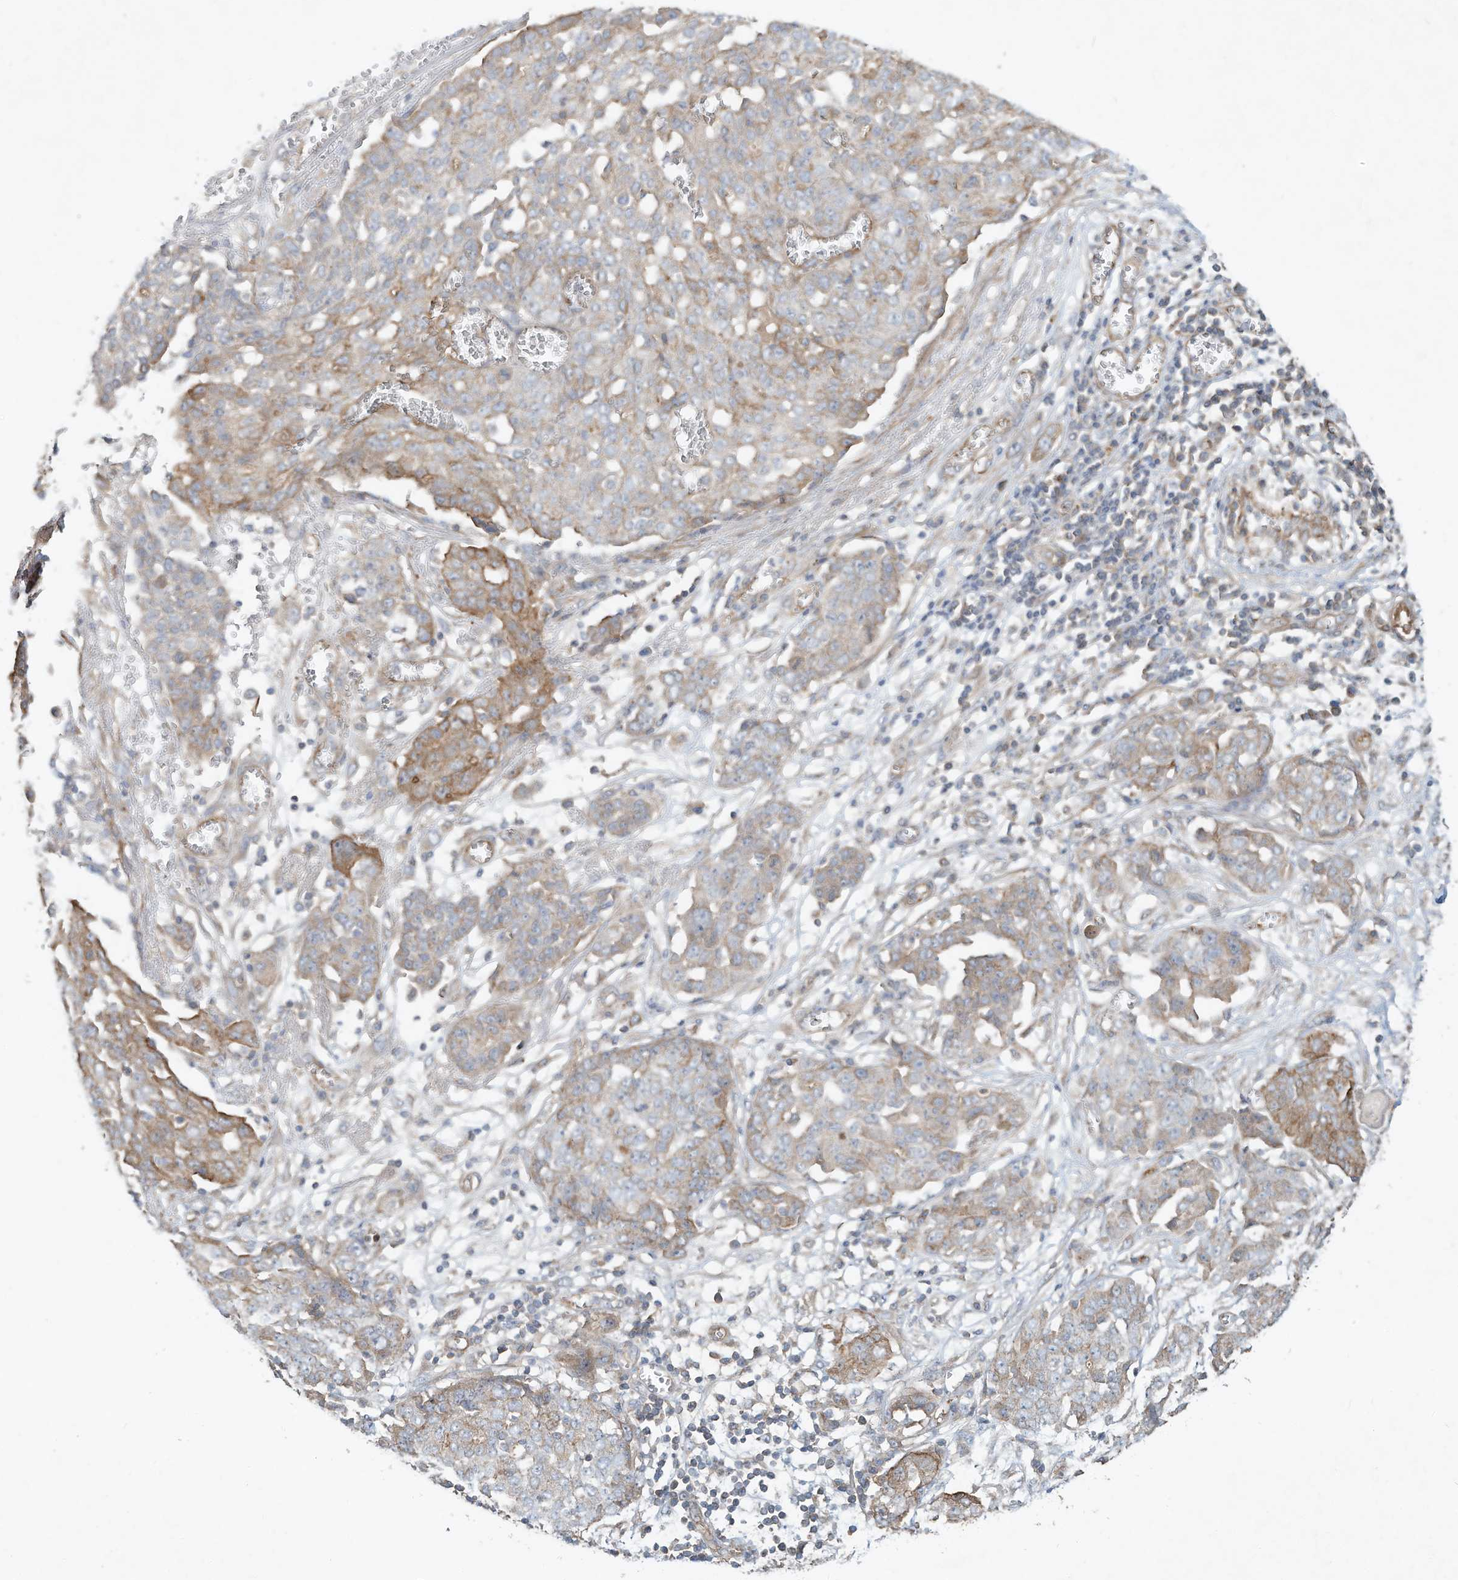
{"staining": {"intensity": "moderate", "quantity": "<25%", "location": "cytoplasmic/membranous"}, "tissue": "ovarian cancer", "cell_type": "Tumor cells", "image_type": "cancer", "snomed": [{"axis": "morphology", "description": "Cystadenocarcinoma, serous, NOS"}, {"axis": "topography", "description": "Soft tissue"}, {"axis": "topography", "description": "Ovary"}], "caption": "Protein analysis of ovarian cancer (serous cystadenocarcinoma) tissue reveals moderate cytoplasmic/membranous staining in approximately <25% of tumor cells. (brown staining indicates protein expression, while blue staining denotes nuclei).", "gene": "HTR5A", "patient": {"sex": "female", "age": 57}}